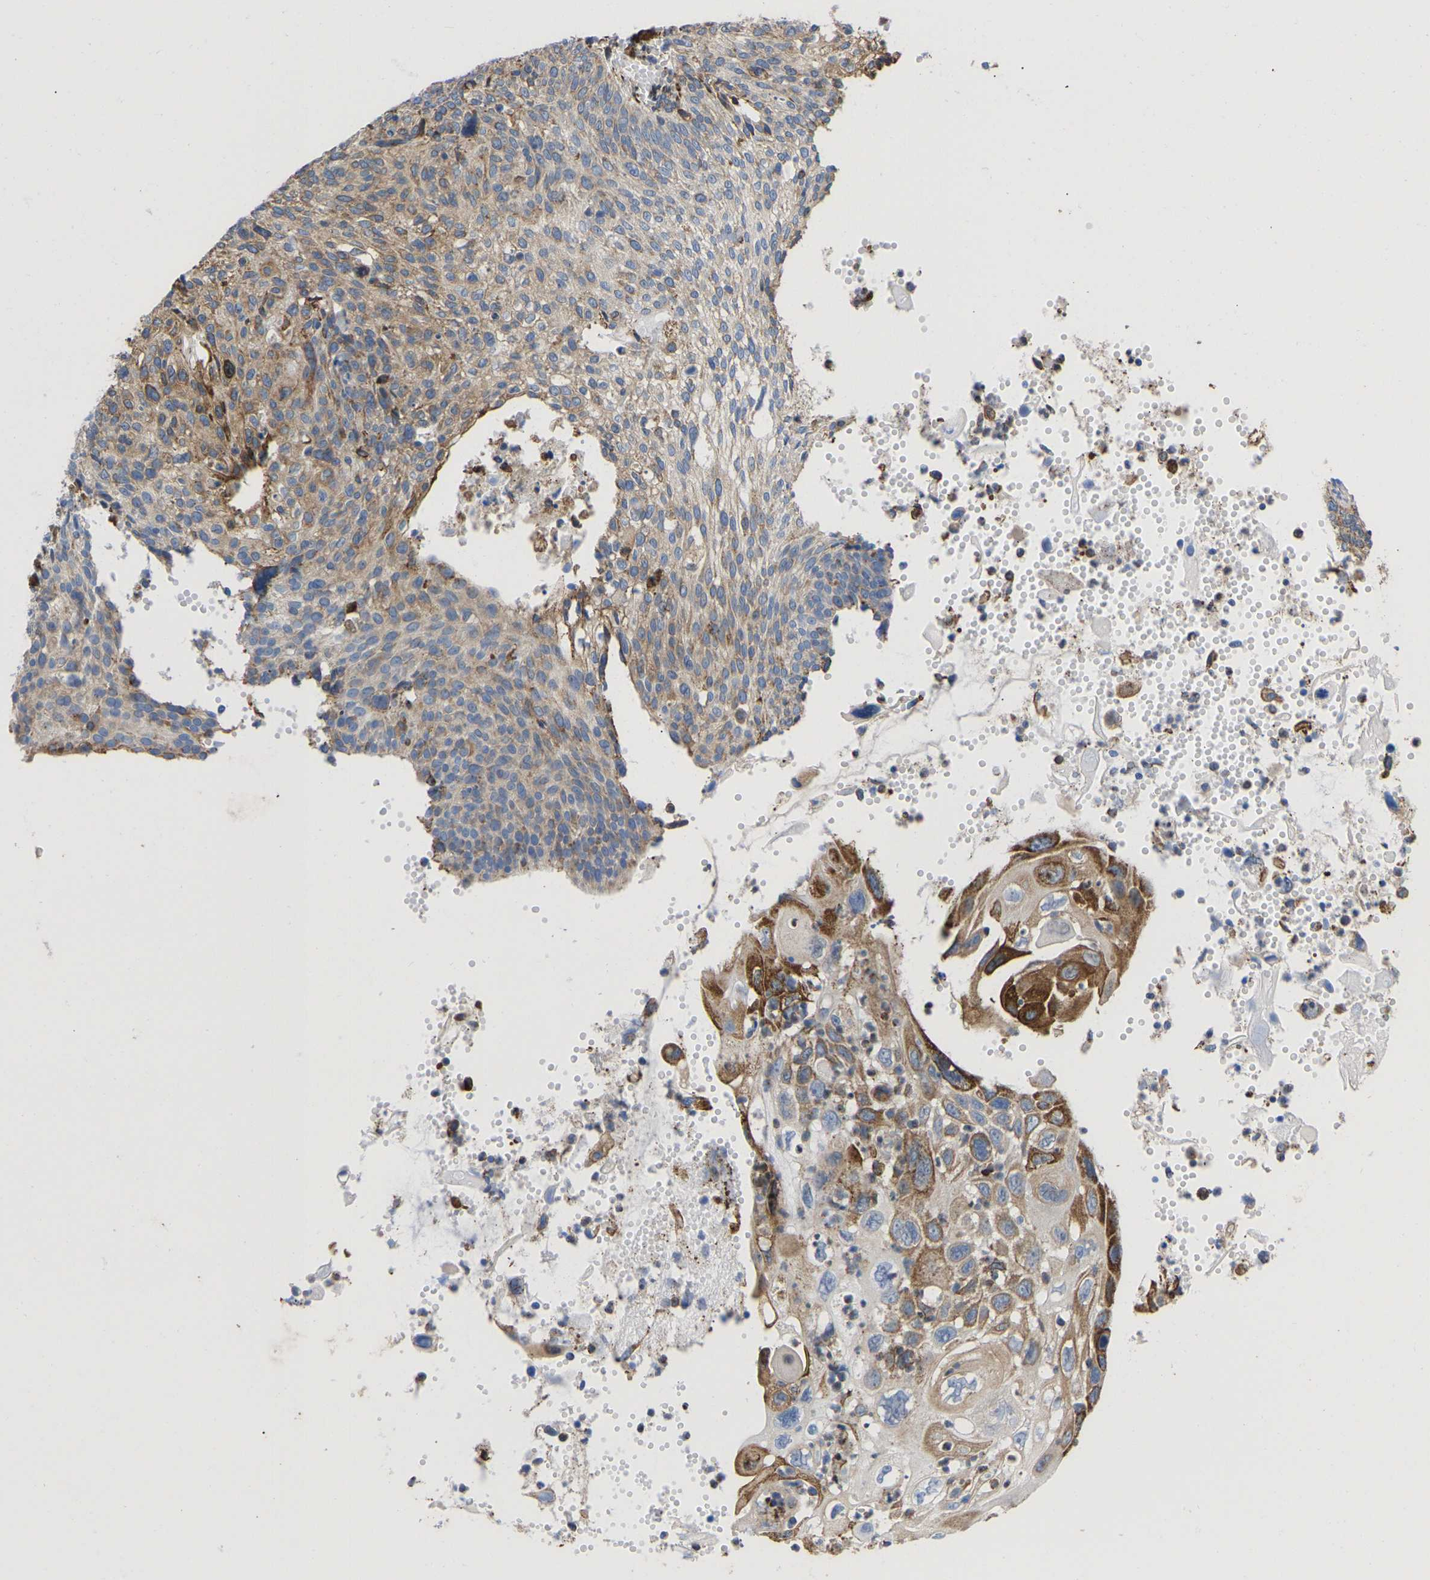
{"staining": {"intensity": "moderate", "quantity": ">75%", "location": "cytoplasmic/membranous"}, "tissue": "cervical cancer", "cell_type": "Tumor cells", "image_type": "cancer", "snomed": [{"axis": "morphology", "description": "Squamous cell carcinoma, NOS"}, {"axis": "topography", "description": "Cervix"}], "caption": "DAB (3,3'-diaminobenzidine) immunohistochemical staining of cervical cancer (squamous cell carcinoma) exhibits moderate cytoplasmic/membranous protein positivity in approximately >75% of tumor cells.", "gene": "P4HB", "patient": {"sex": "female", "age": 70}}